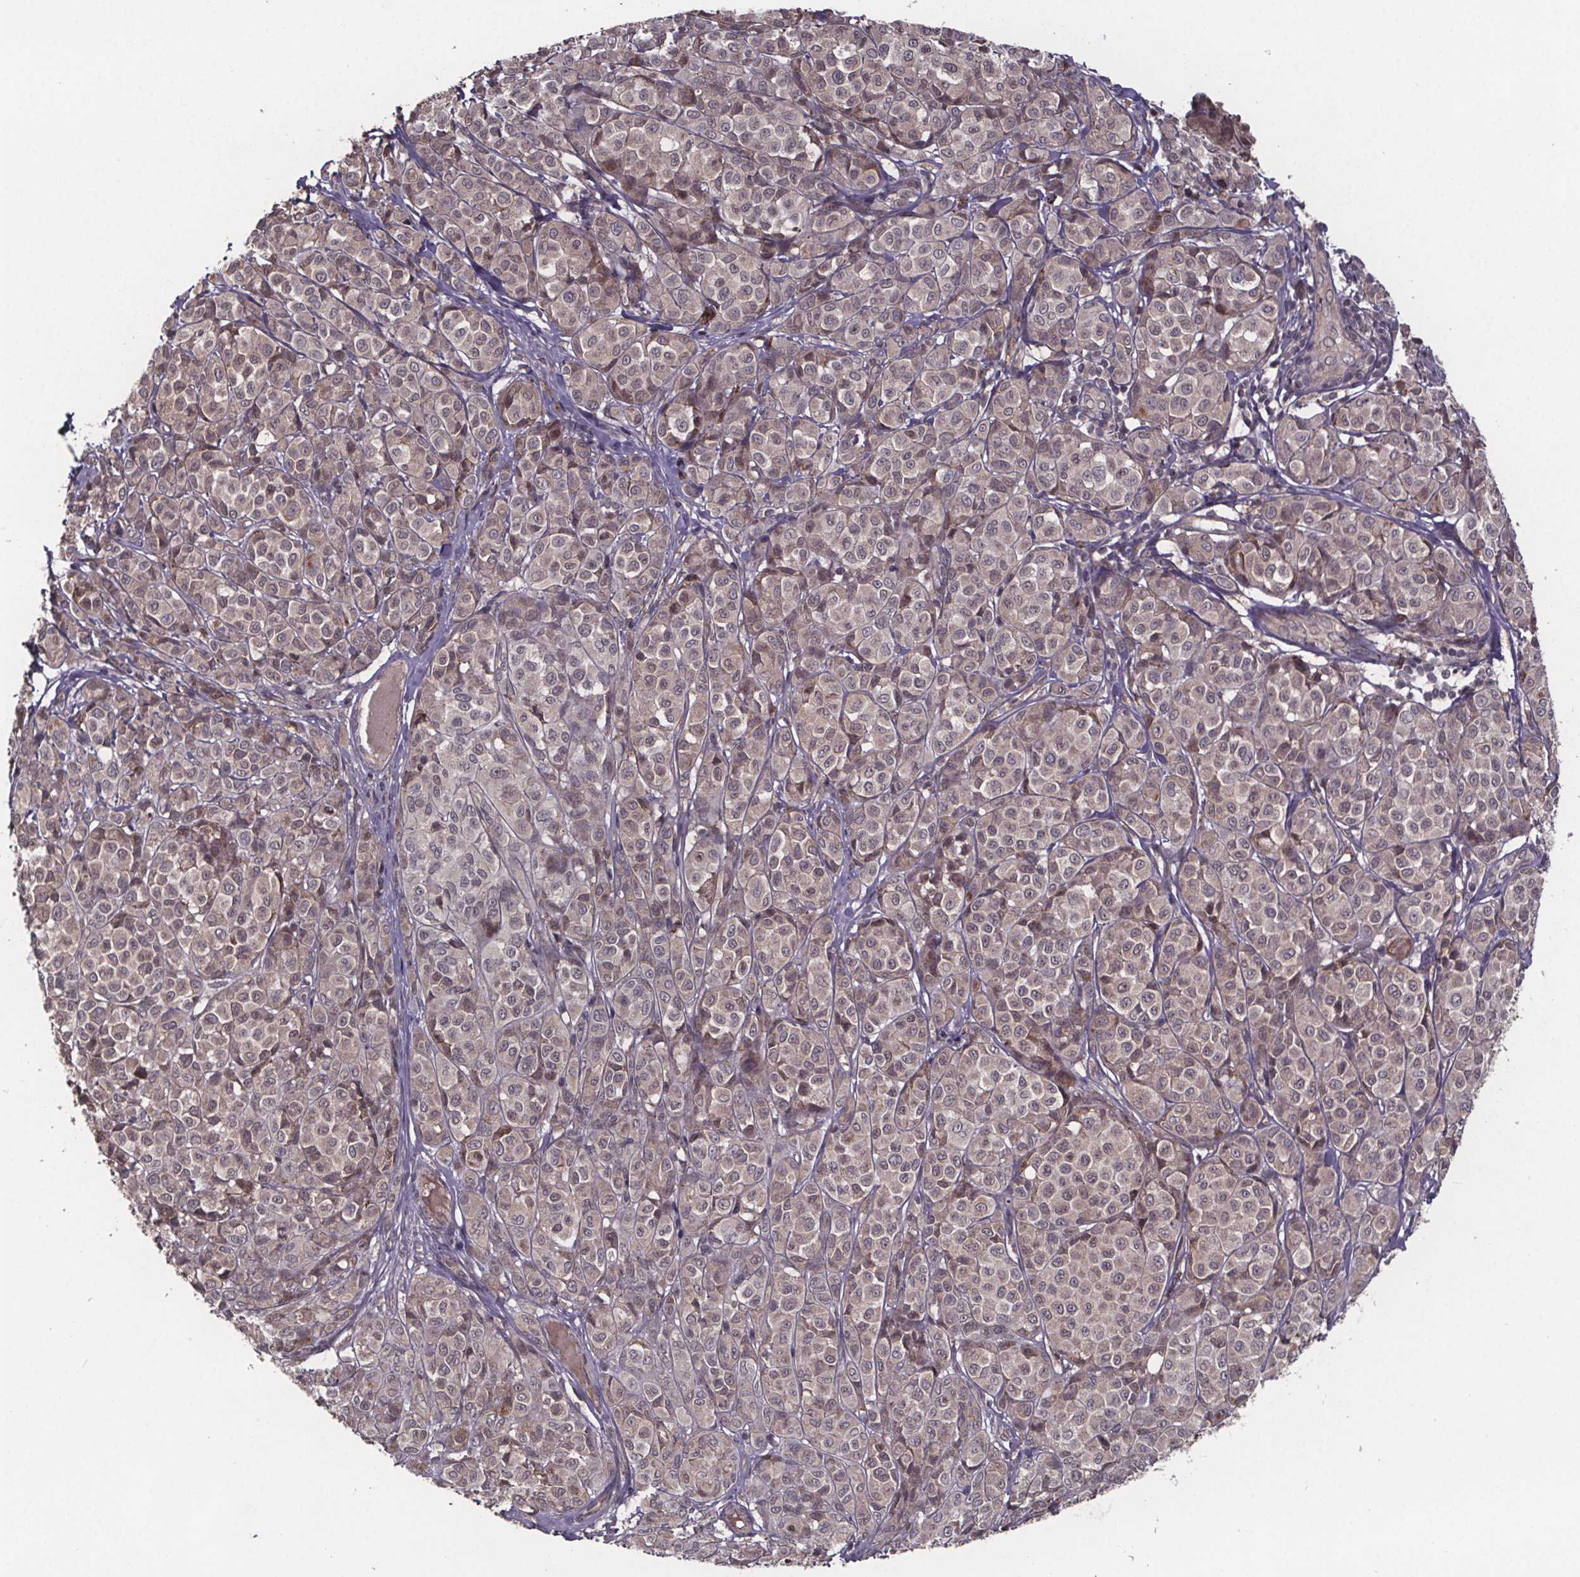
{"staining": {"intensity": "weak", "quantity": ">75%", "location": "cytoplasmic/membranous"}, "tissue": "melanoma", "cell_type": "Tumor cells", "image_type": "cancer", "snomed": [{"axis": "morphology", "description": "Malignant melanoma, NOS"}, {"axis": "topography", "description": "Skin"}], "caption": "Immunohistochemistry (IHC) staining of melanoma, which displays low levels of weak cytoplasmic/membranous staining in approximately >75% of tumor cells indicating weak cytoplasmic/membranous protein expression. The staining was performed using DAB (brown) for protein detection and nuclei were counterstained in hematoxylin (blue).", "gene": "SAT1", "patient": {"sex": "male", "age": 89}}